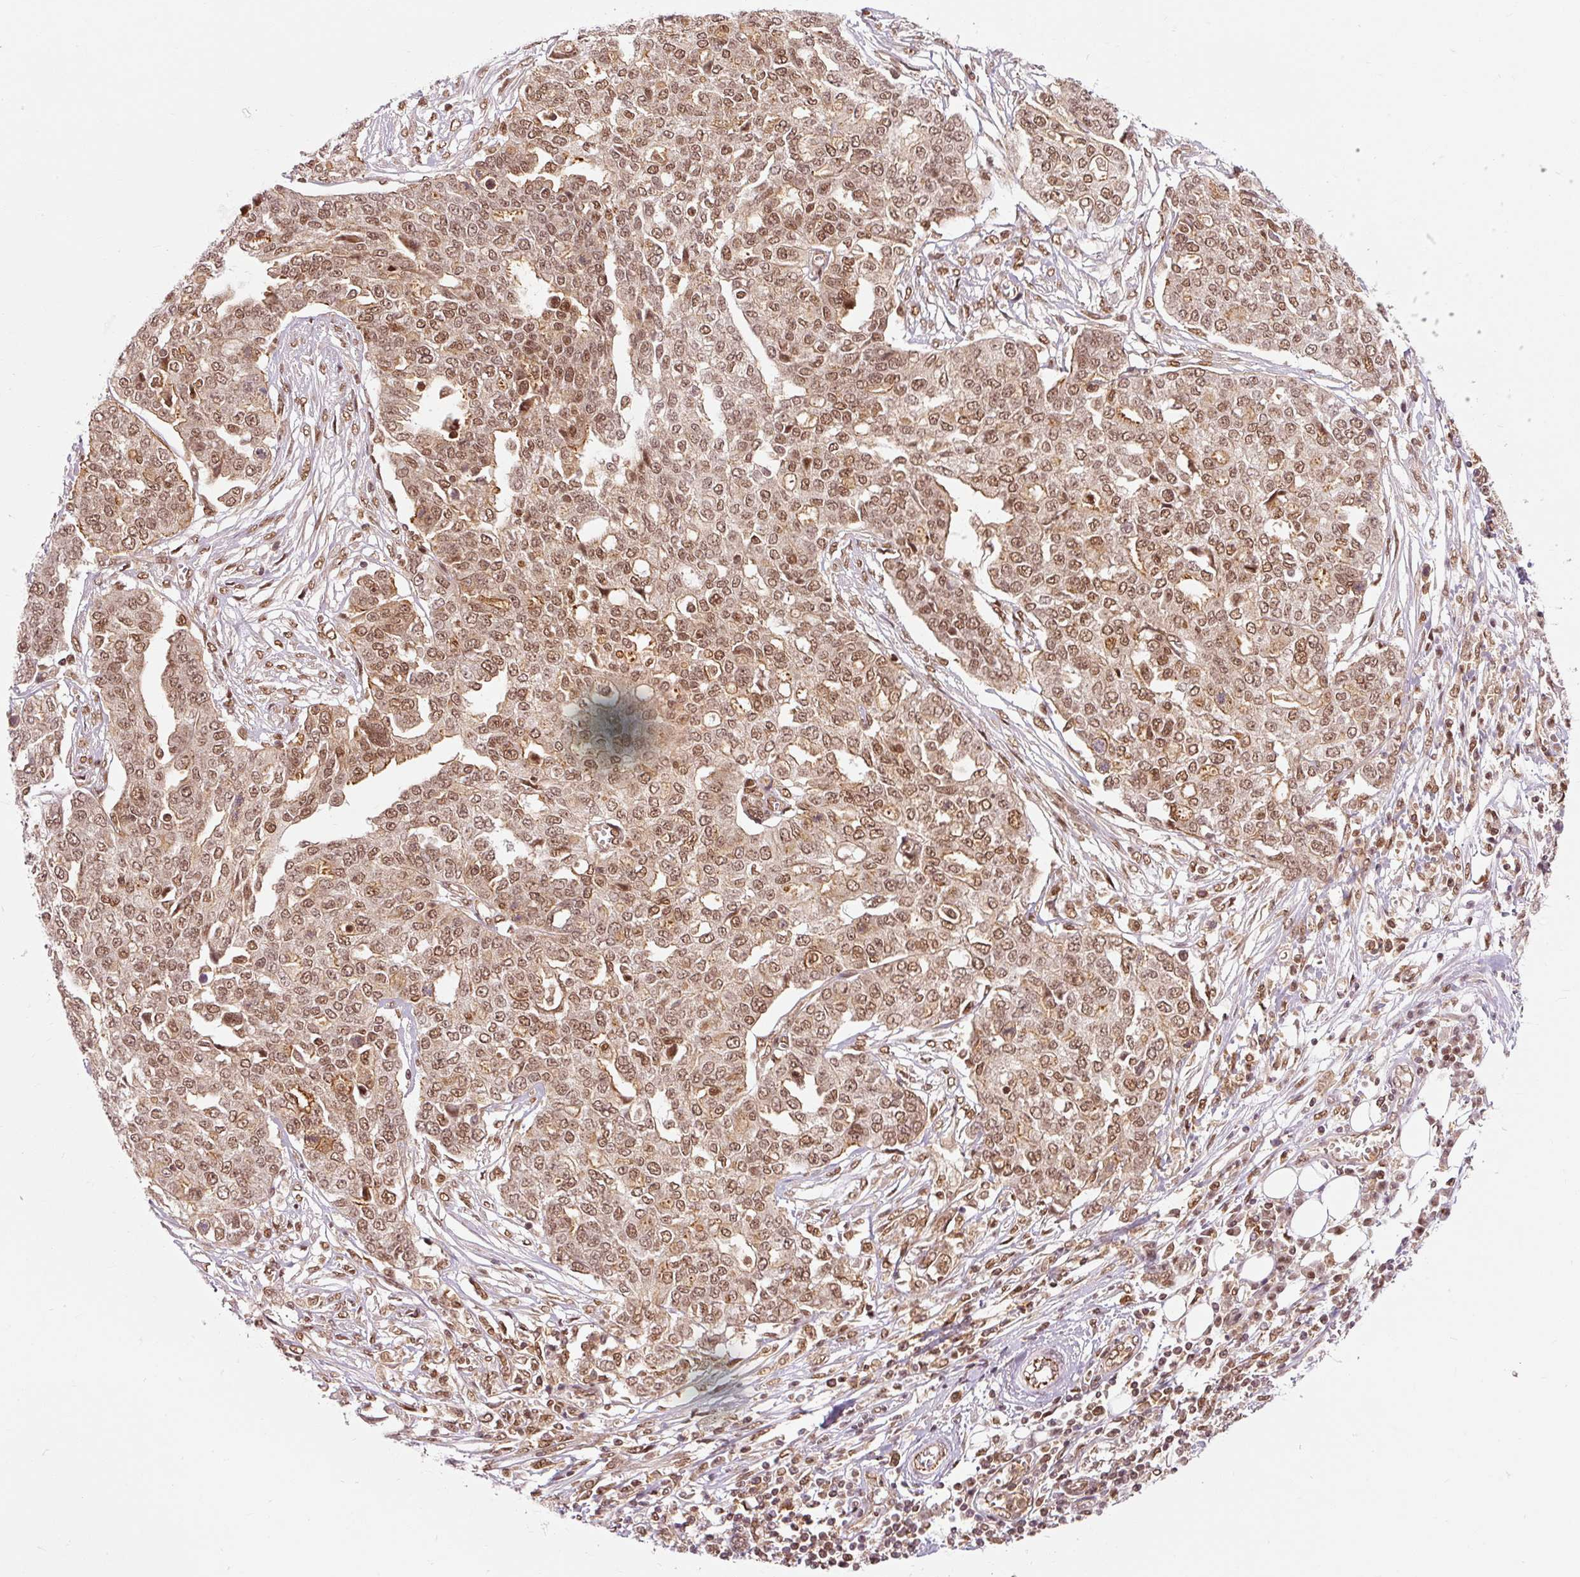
{"staining": {"intensity": "moderate", "quantity": ">75%", "location": "nuclear"}, "tissue": "ovarian cancer", "cell_type": "Tumor cells", "image_type": "cancer", "snomed": [{"axis": "morphology", "description": "Cystadenocarcinoma, serous, NOS"}, {"axis": "topography", "description": "Soft tissue"}, {"axis": "topography", "description": "Ovary"}], "caption": "Ovarian cancer (serous cystadenocarcinoma) tissue shows moderate nuclear staining in approximately >75% of tumor cells", "gene": "CSTF1", "patient": {"sex": "female", "age": 57}}